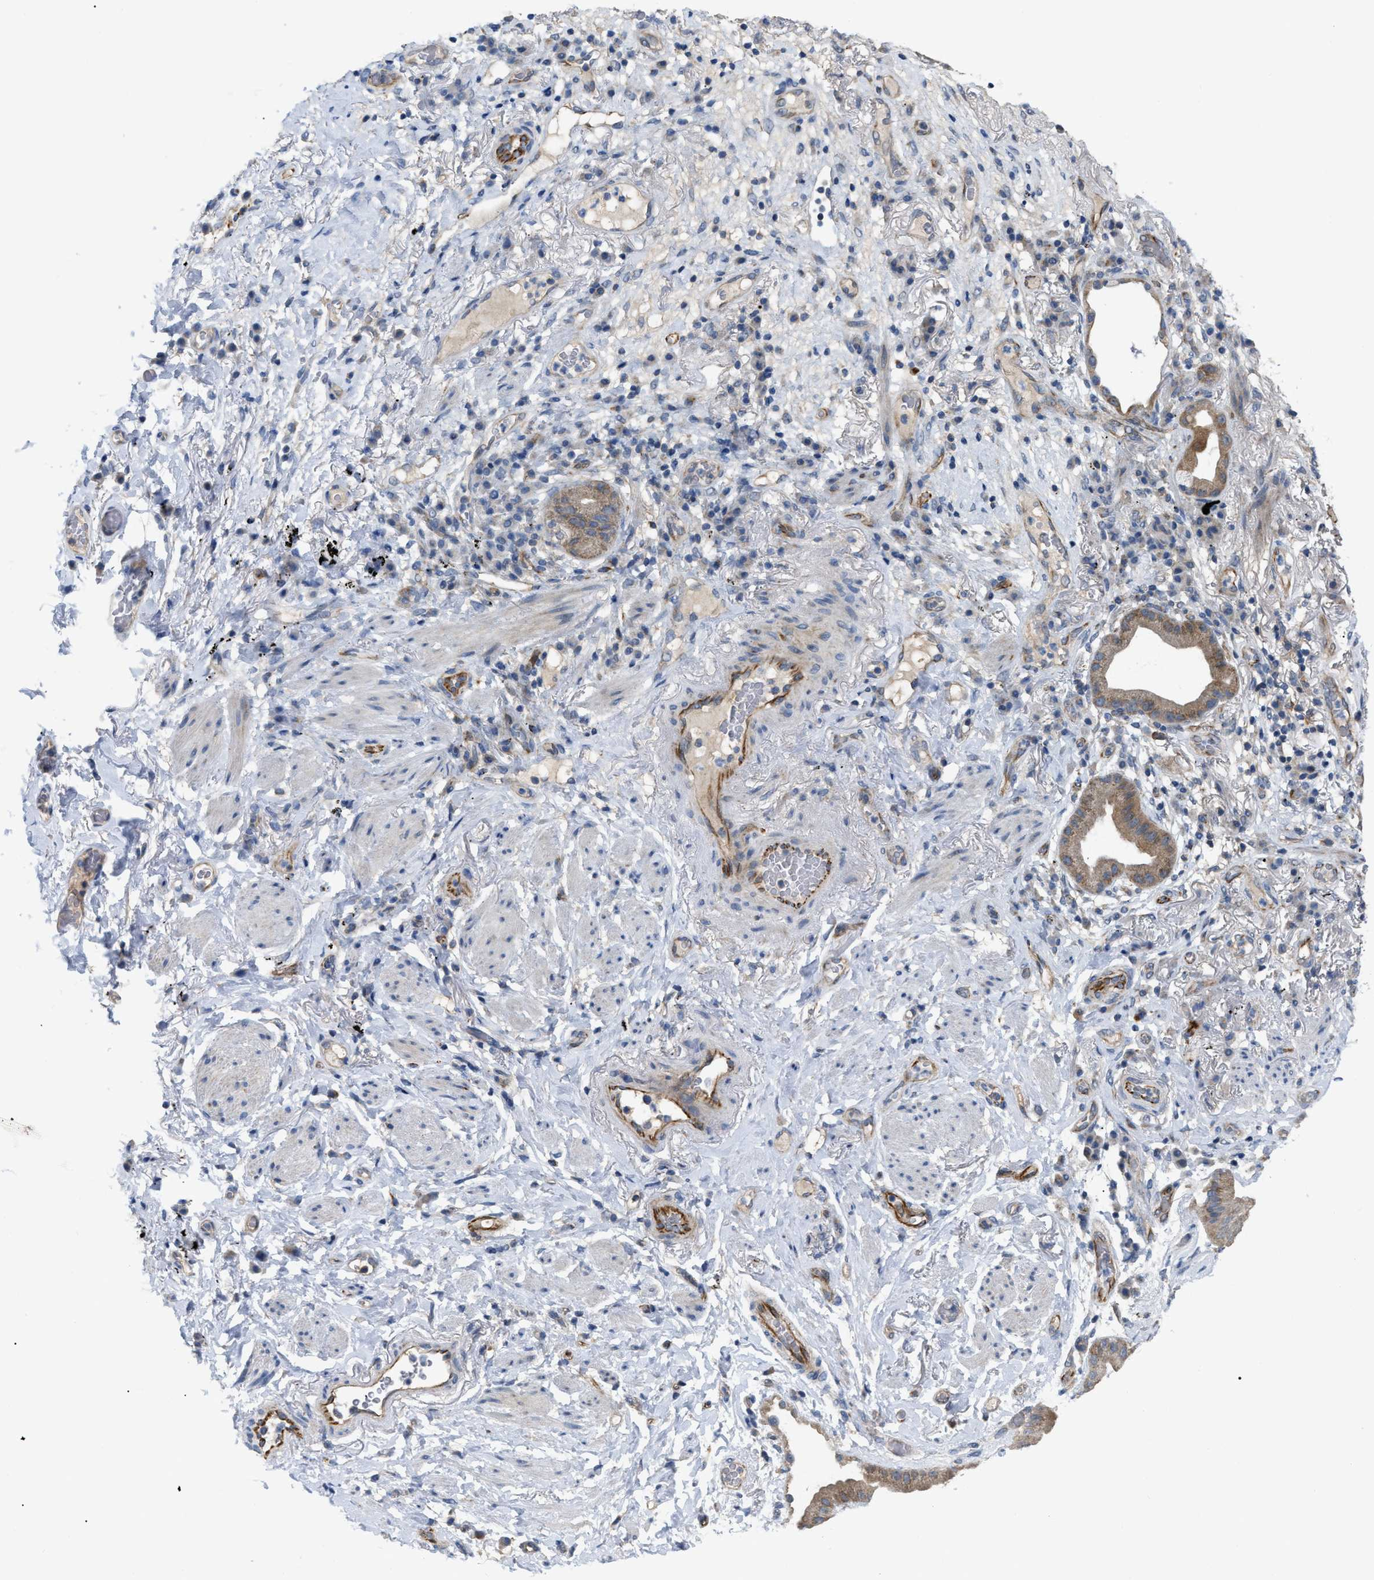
{"staining": {"intensity": "moderate", "quantity": ">75%", "location": "cytoplasmic/membranous"}, "tissue": "lung cancer", "cell_type": "Tumor cells", "image_type": "cancer", "snomed": [{"axis": "morphology", "description": "Normal tissue, NOS"}, {"axis": "morphology", "description": "Adenocarcinoma, NOS"}, {"axis": "topography", "description": "Bronchus"}, {"axis": "topography", "description": "Lung"}], "caption": "This photomicrograph exhibits lung cancer (adenocarcinoma) stained with IHC to label a protein in brown. The cytoplasmic/membranous of tumor cells show moderate positivity for the protein. Nuclei are counter-stained blue.", "gene": "DHX58", "patient": {"sex": "female", "age": 70}}